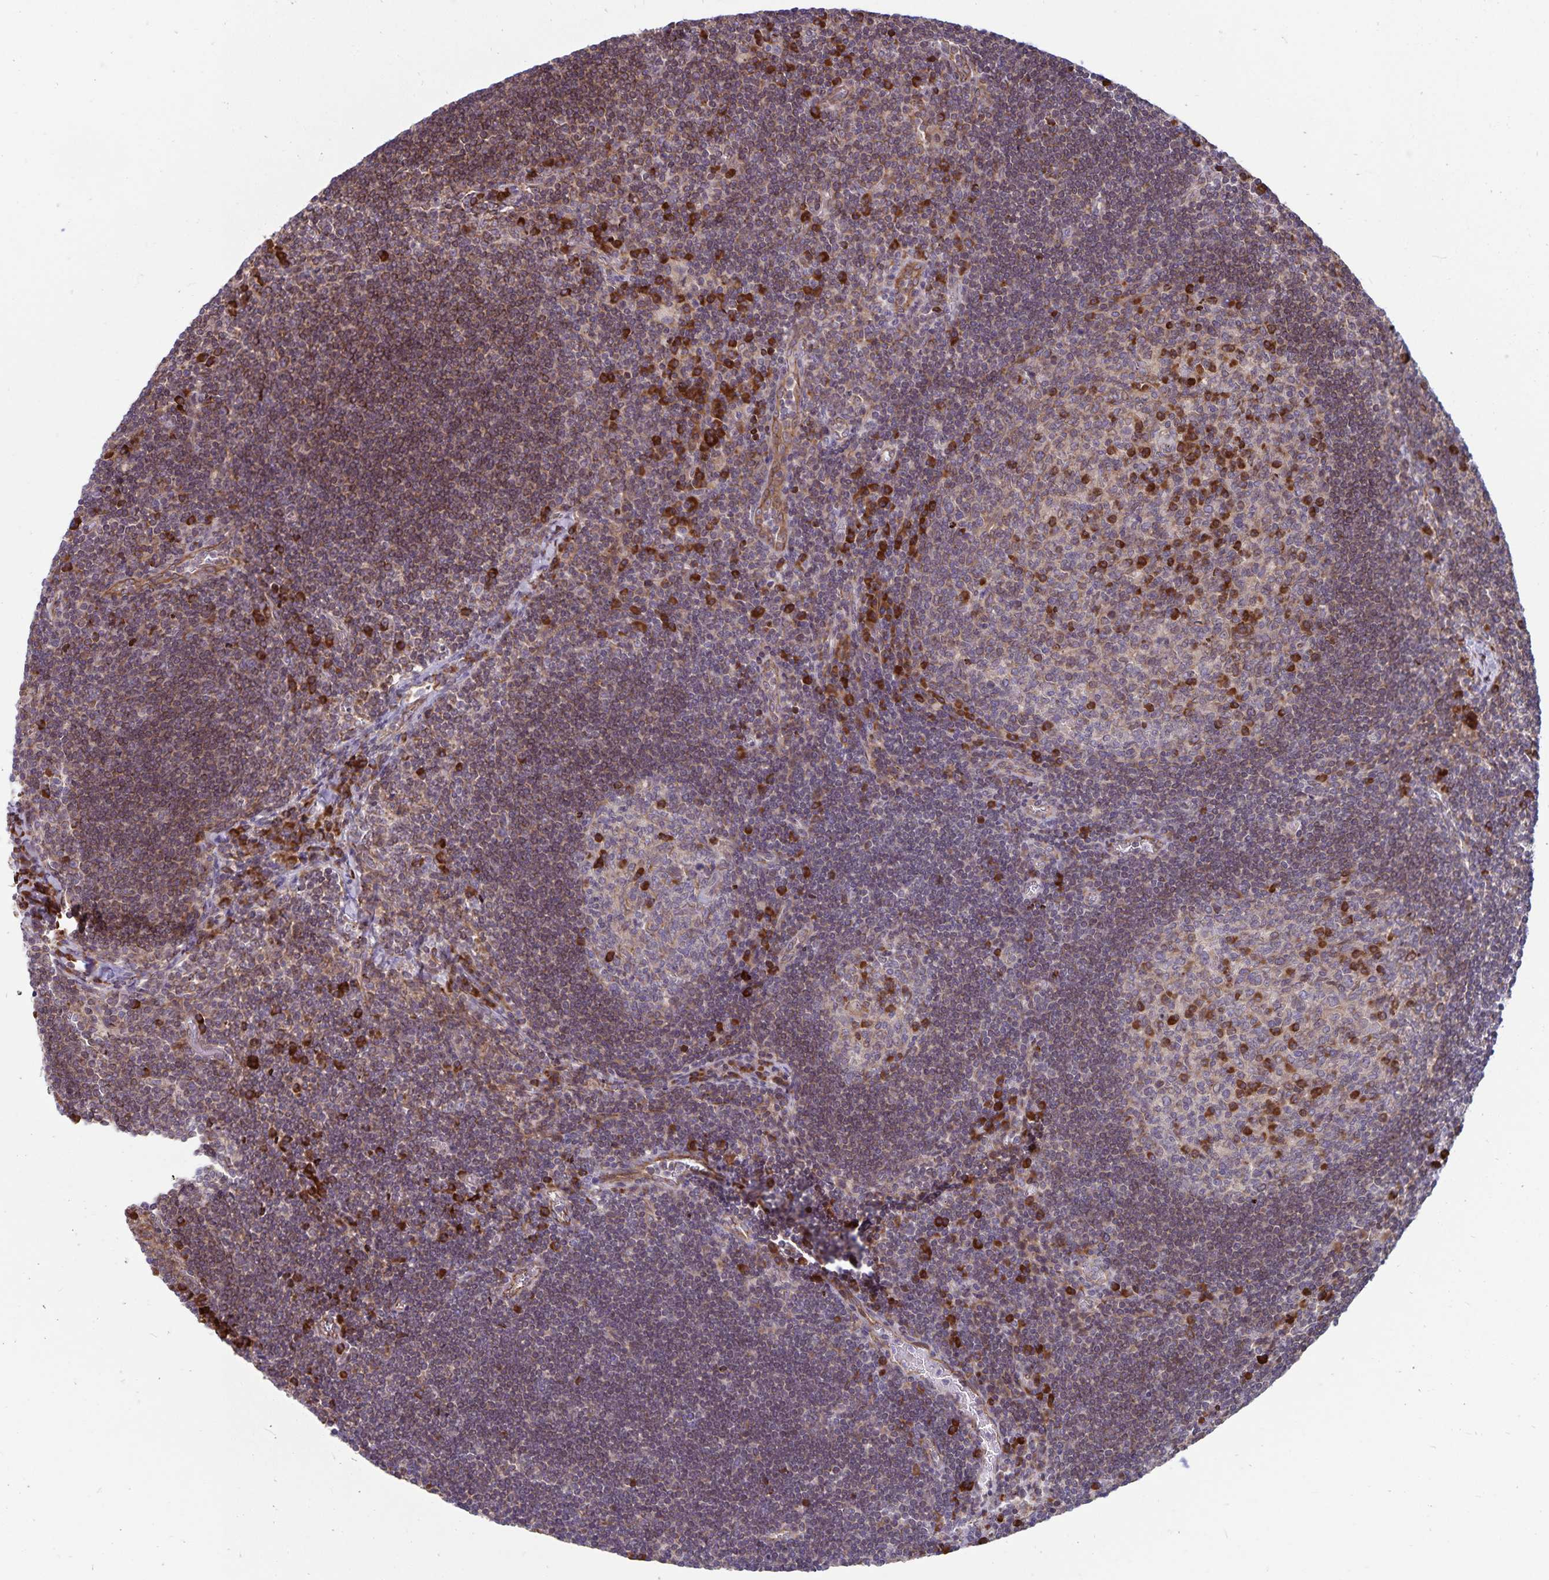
{"staining": {"intensity": "strong", "quantity": "<25%", "location": "cytoplasmic/membranous"}, "tissue": "lymph node", "cell_type": "Germinal center cells", "image_type": "normal", "snomed": [{"axis": "morphology", "description": "Normal tissue, NOS"}, {"axis": "topography", "description": "Lymph node"}], "caption": "A medium amount of strong cytoplasmic/membranous positivity is seen in approximately <25% of germinal center cells in benign lymph node. (brown staining indicates protein expression, while blue staining denotes nuclei).", "gene": "SEC62", "patient": {"sex": "male", "age": 67}}